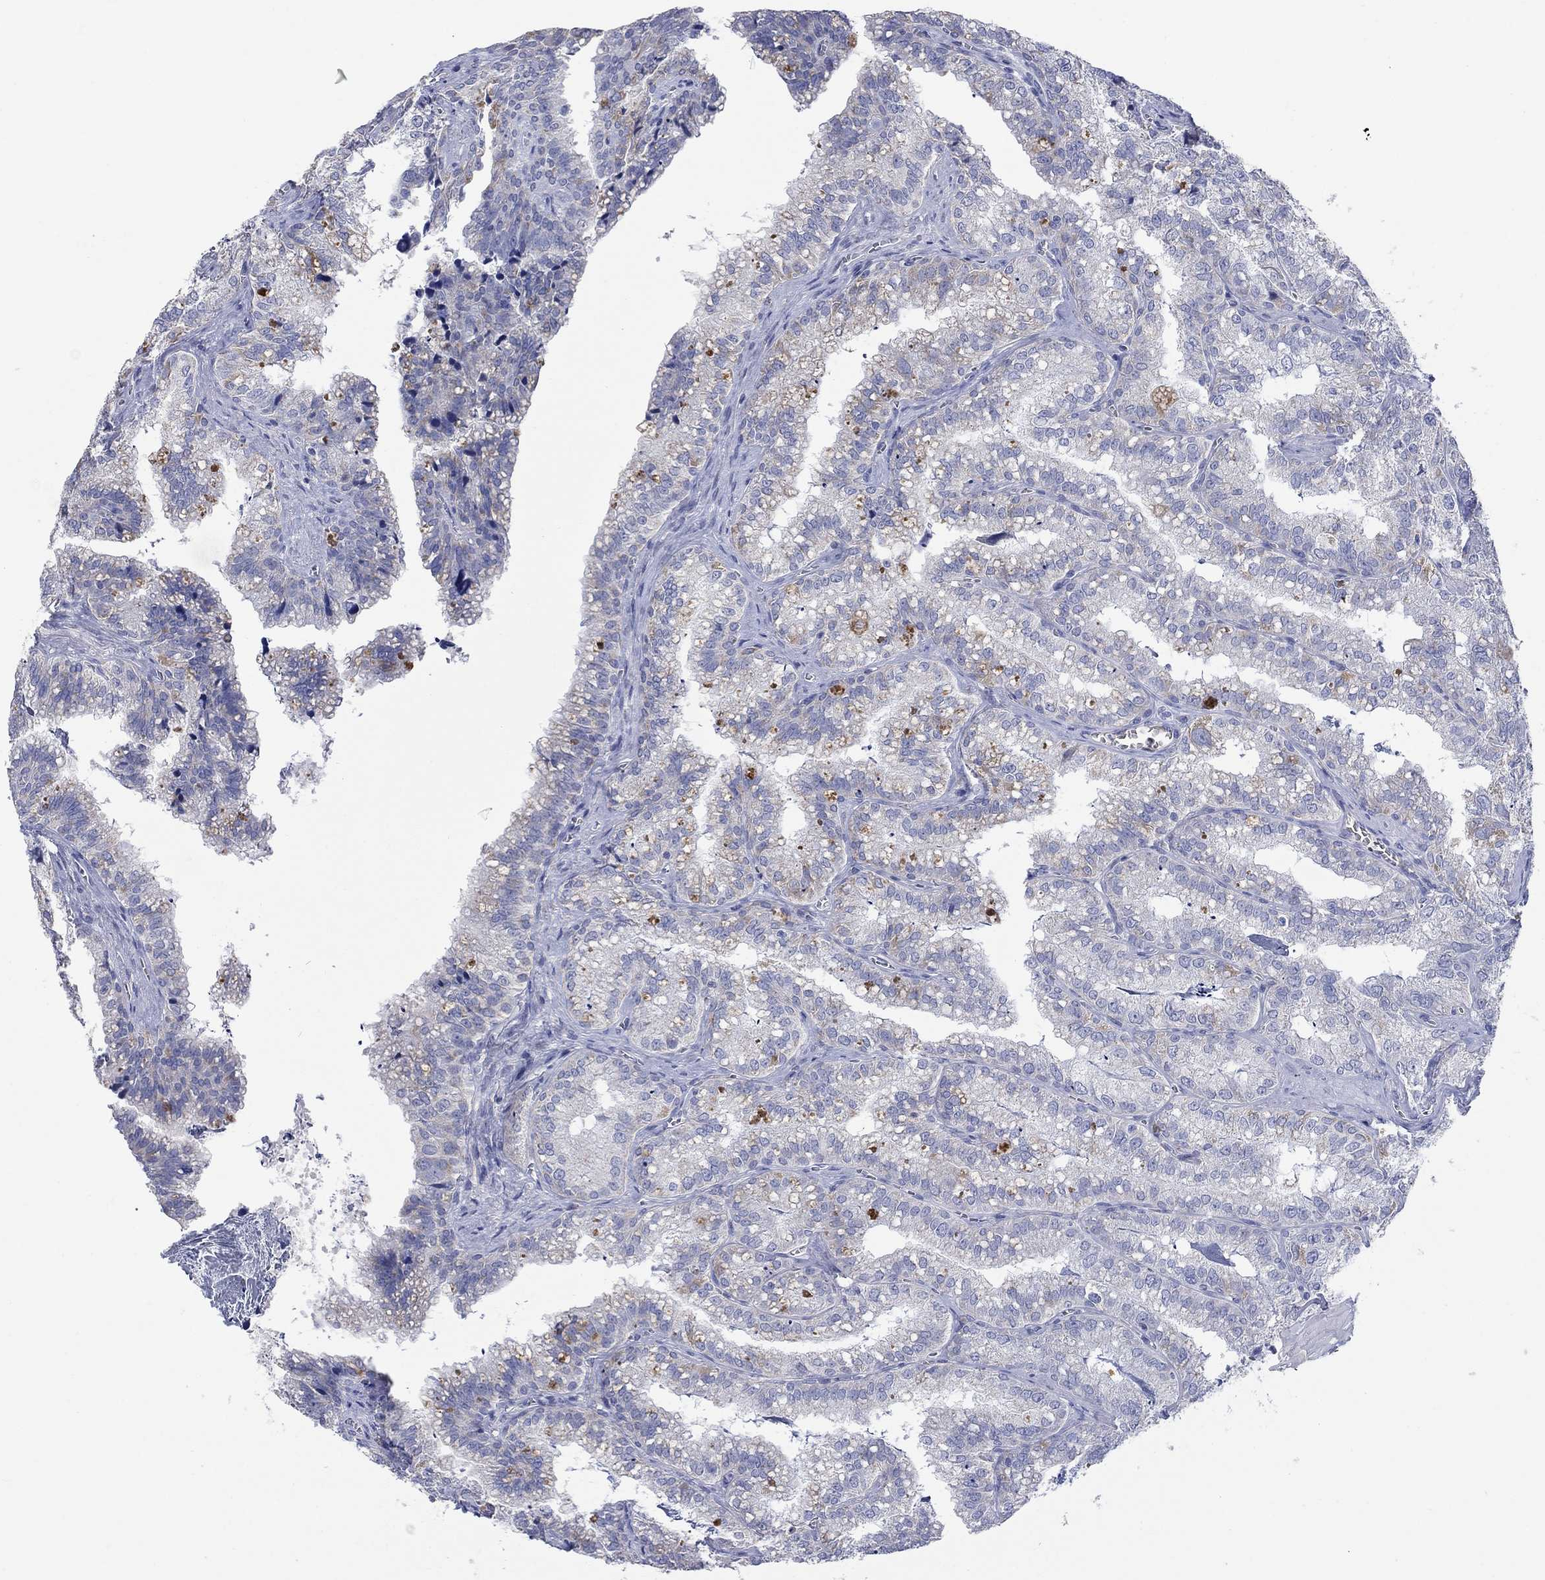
{"staining": {"intensity": "negative", "quantity": "none", "location": "none"}, "tissue": "seminal vesicle", "cell_type": "Glandular cells", "image_type": "normal", "snomed": [{"axis": "morphology", "description": "Normal tissue, NOS"}, {"axis": "topography", "description": "Seminal veicle"}], "caption": "This is an immunohistochemistry (IHC) image of unremarkable seminal vesicle. There is no positivity in glandular cells.", "gene": "CLVS1", "patient": {"sex": "male", "age": 57}}